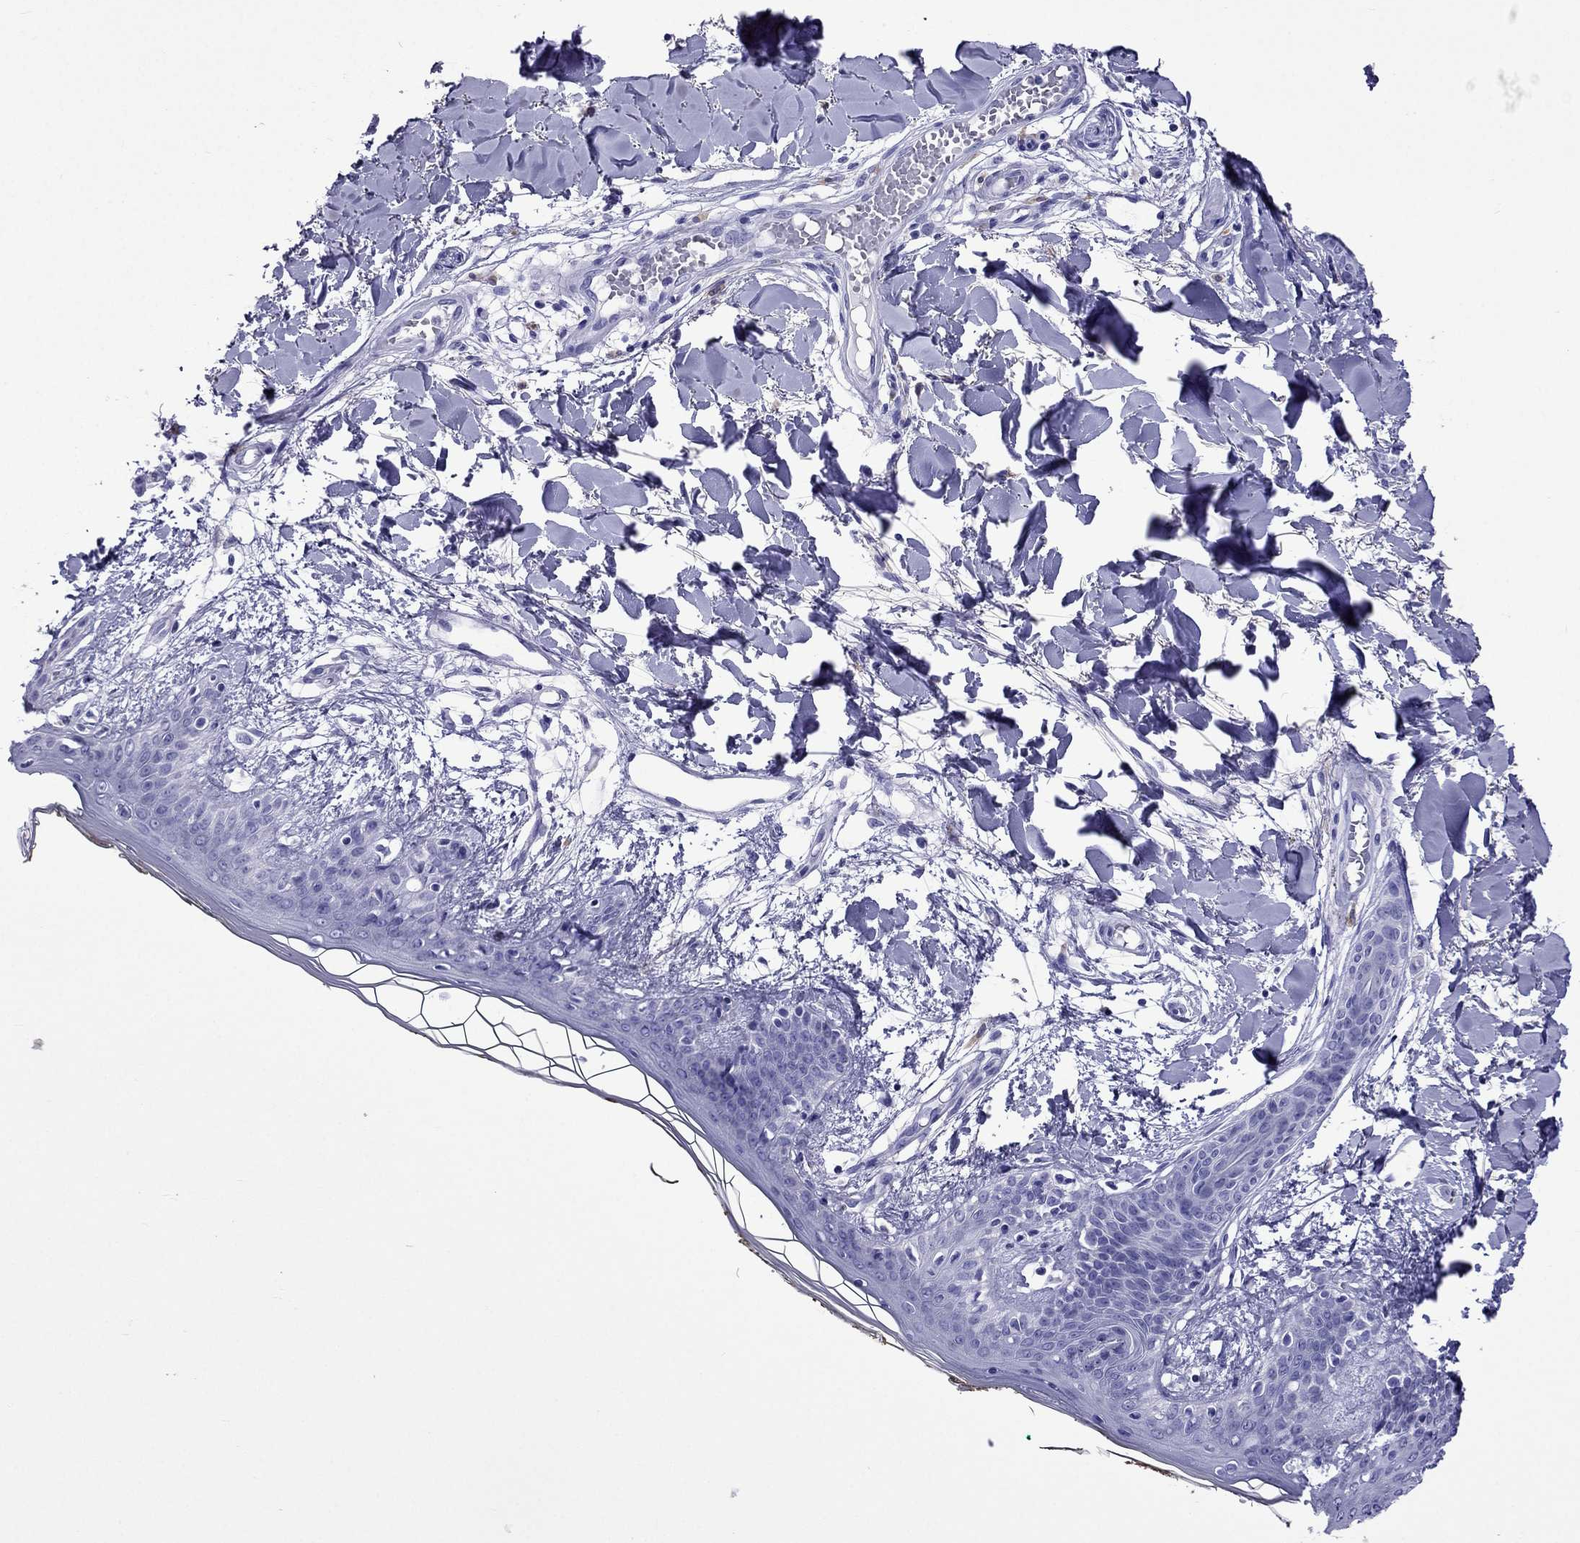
{"staining": {"intensity": "negative", "quantity": "none", "location": "none"}, "tissue": "skin", "cell_type": "Fibroblasts", "image_type": "normal", "snomed": [{"axis": "morphology", "description": "Normal tissue, NOS"}, {"axis": "topography", "description": "Skin"}], "caption": "Histopathology image shows no protein positivity in fibroblasts of normal skin. (DAB (3,3'-diaminobenzidine) immunohistochemistry visualized using brightfield microscopy, high magnification).", "gene": "ARR3", "patient": {"sex": "female", "age": 34}}